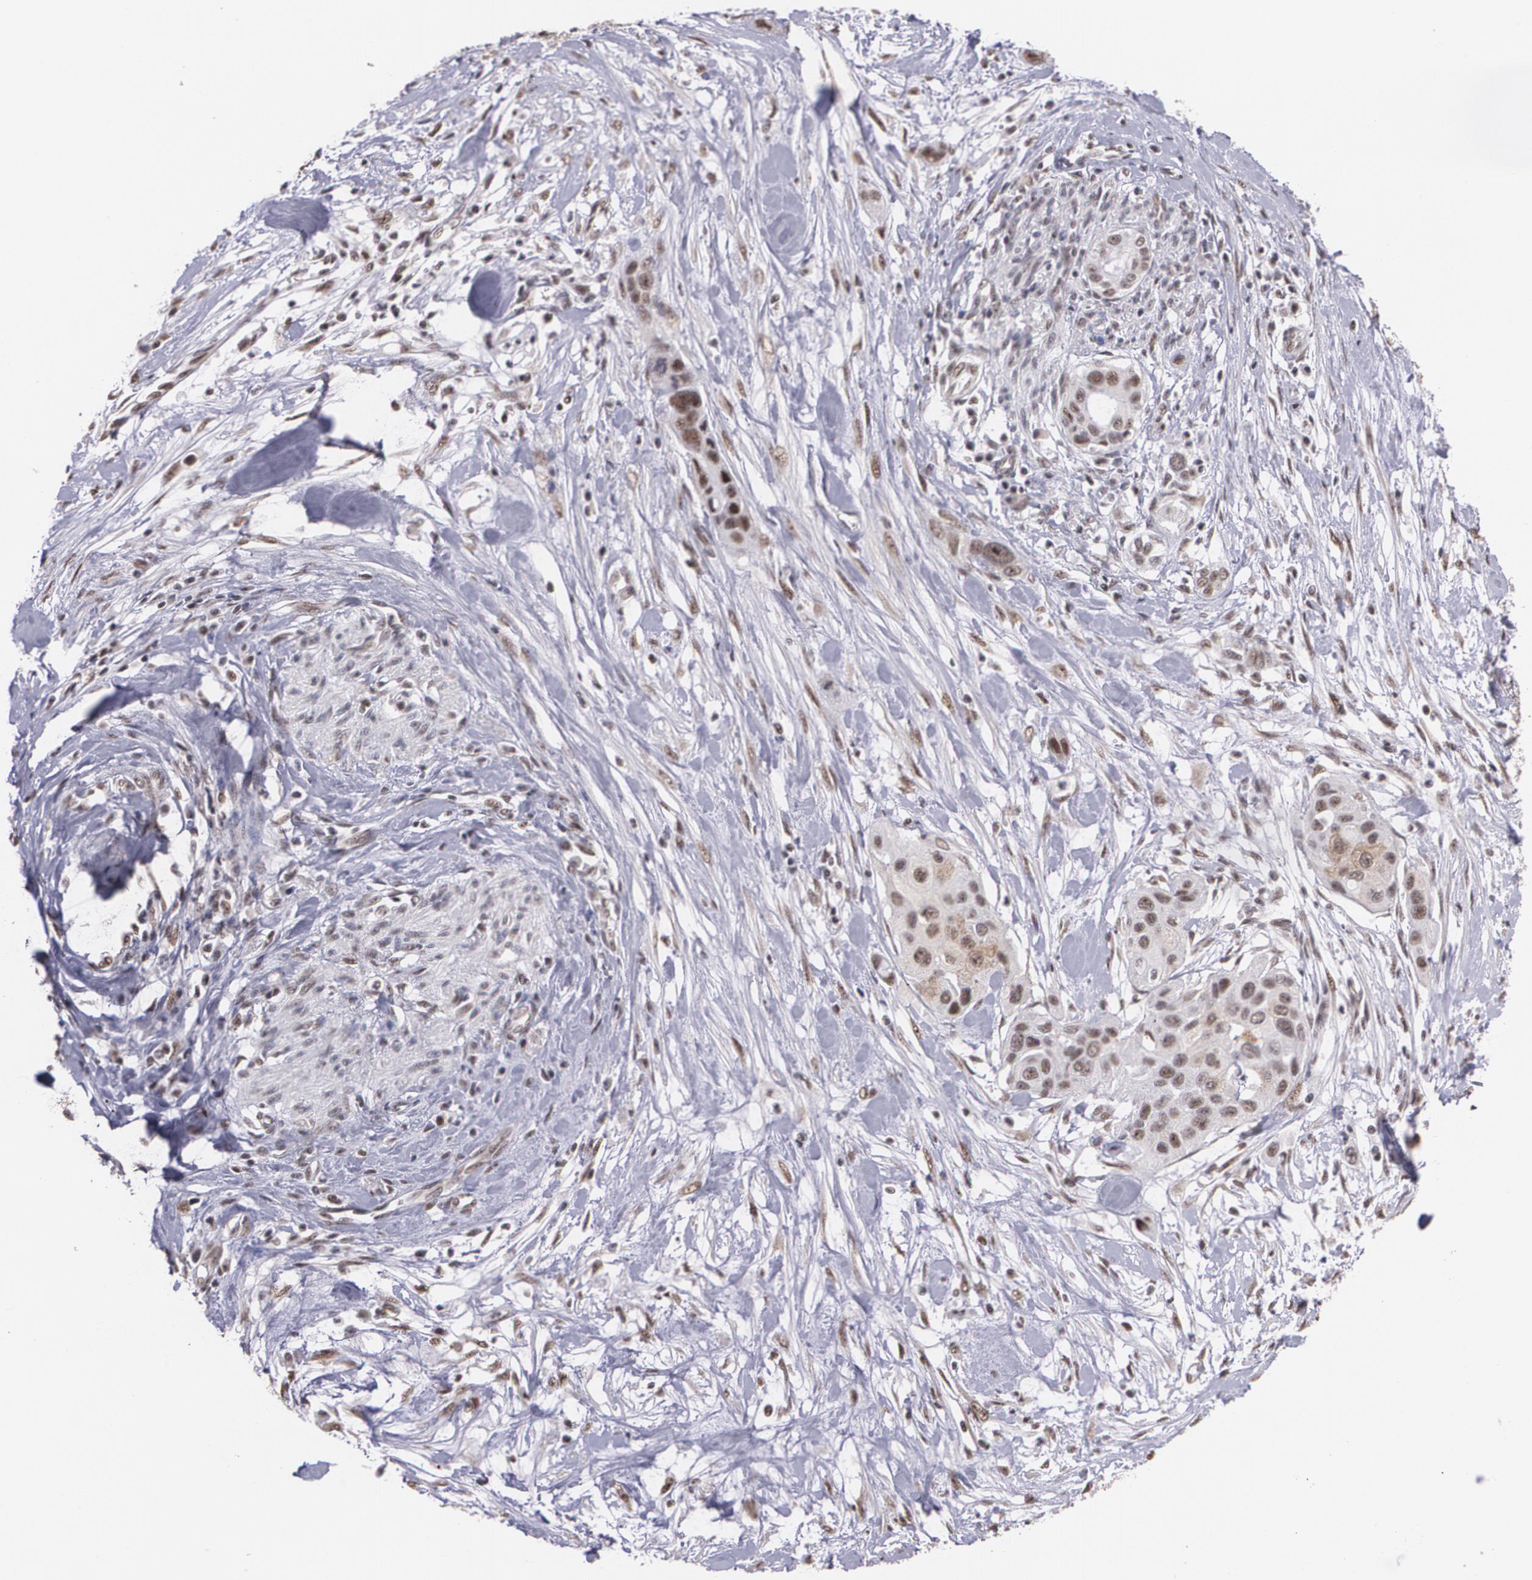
{"staining": {"intensity": "moderate", "quantity": ">75%", "location": "nuclear"}, "tissue": "pancreatic cancer", "cell_type": "Tumor cells", "image_type": "cancer", "snomed": [{"axis": "morphology", "description": "Adenocarcinoma, NOS"}, {"axis": "topography", "description": "Pancreas"}], "caption": "A micrograph showing moderate nuclear staining in approximately >75% of tumor cells in pancreatic adenocarcinoma, as visualized by brown immunohistochemical staining.", "gene": "C6orf15", "patient": {"sex": "female", "age": 60}}